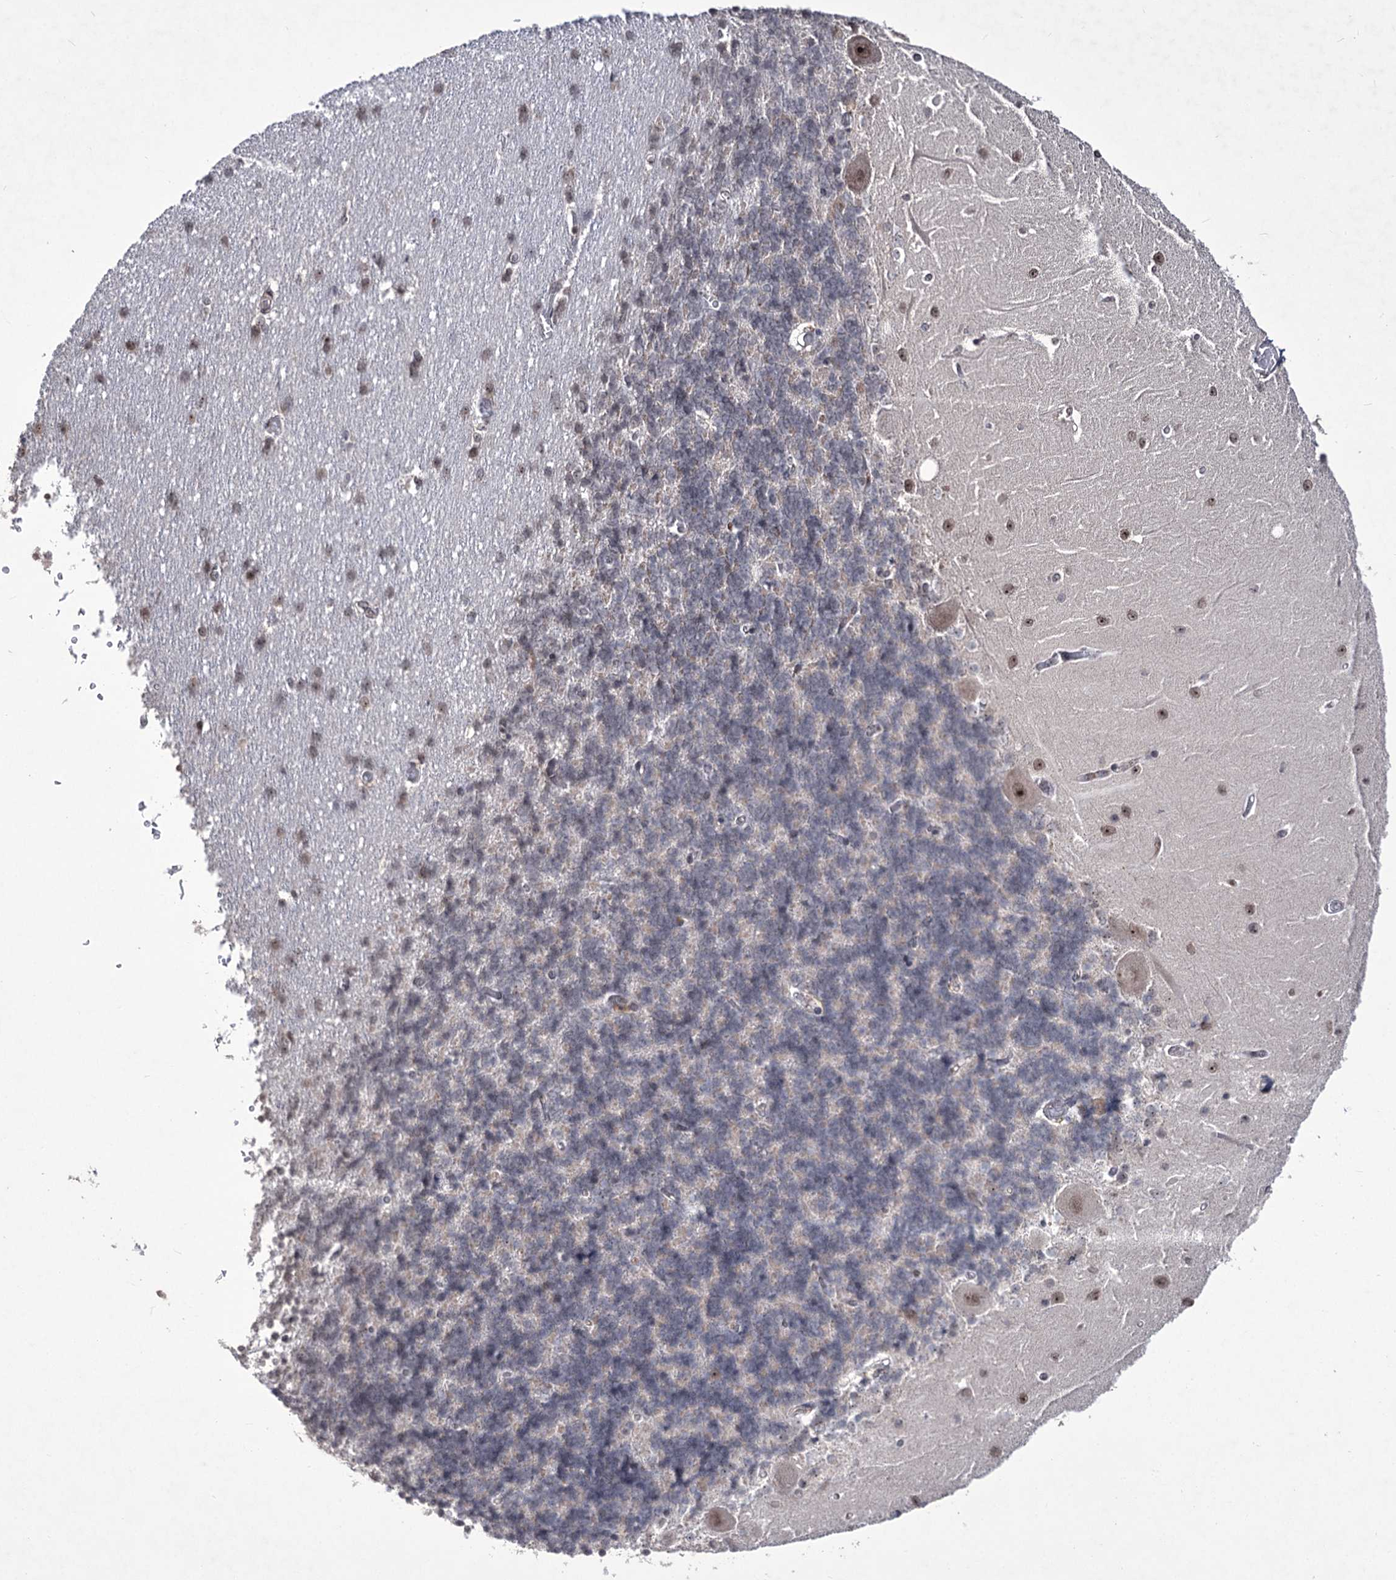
{"staining": {"intensity": "negative", "quantity": "none", "location": "none"}, "tissue": "cerebellum", "cell_type": "Cells in granular layer", "image_type": "normal", "snomed": [{"axis": "morphology", "description": "Normal tissue, NOS"}, {"axis": "topography", "description": "Cerebellum"}], "caption": "This is a micrograph of immunohistochemistry staining of normal cerebellum, which shows no positivity in cells in granular layer.", "gene": "VGLL4", "patient": {"sex": "male", "age": 37}}